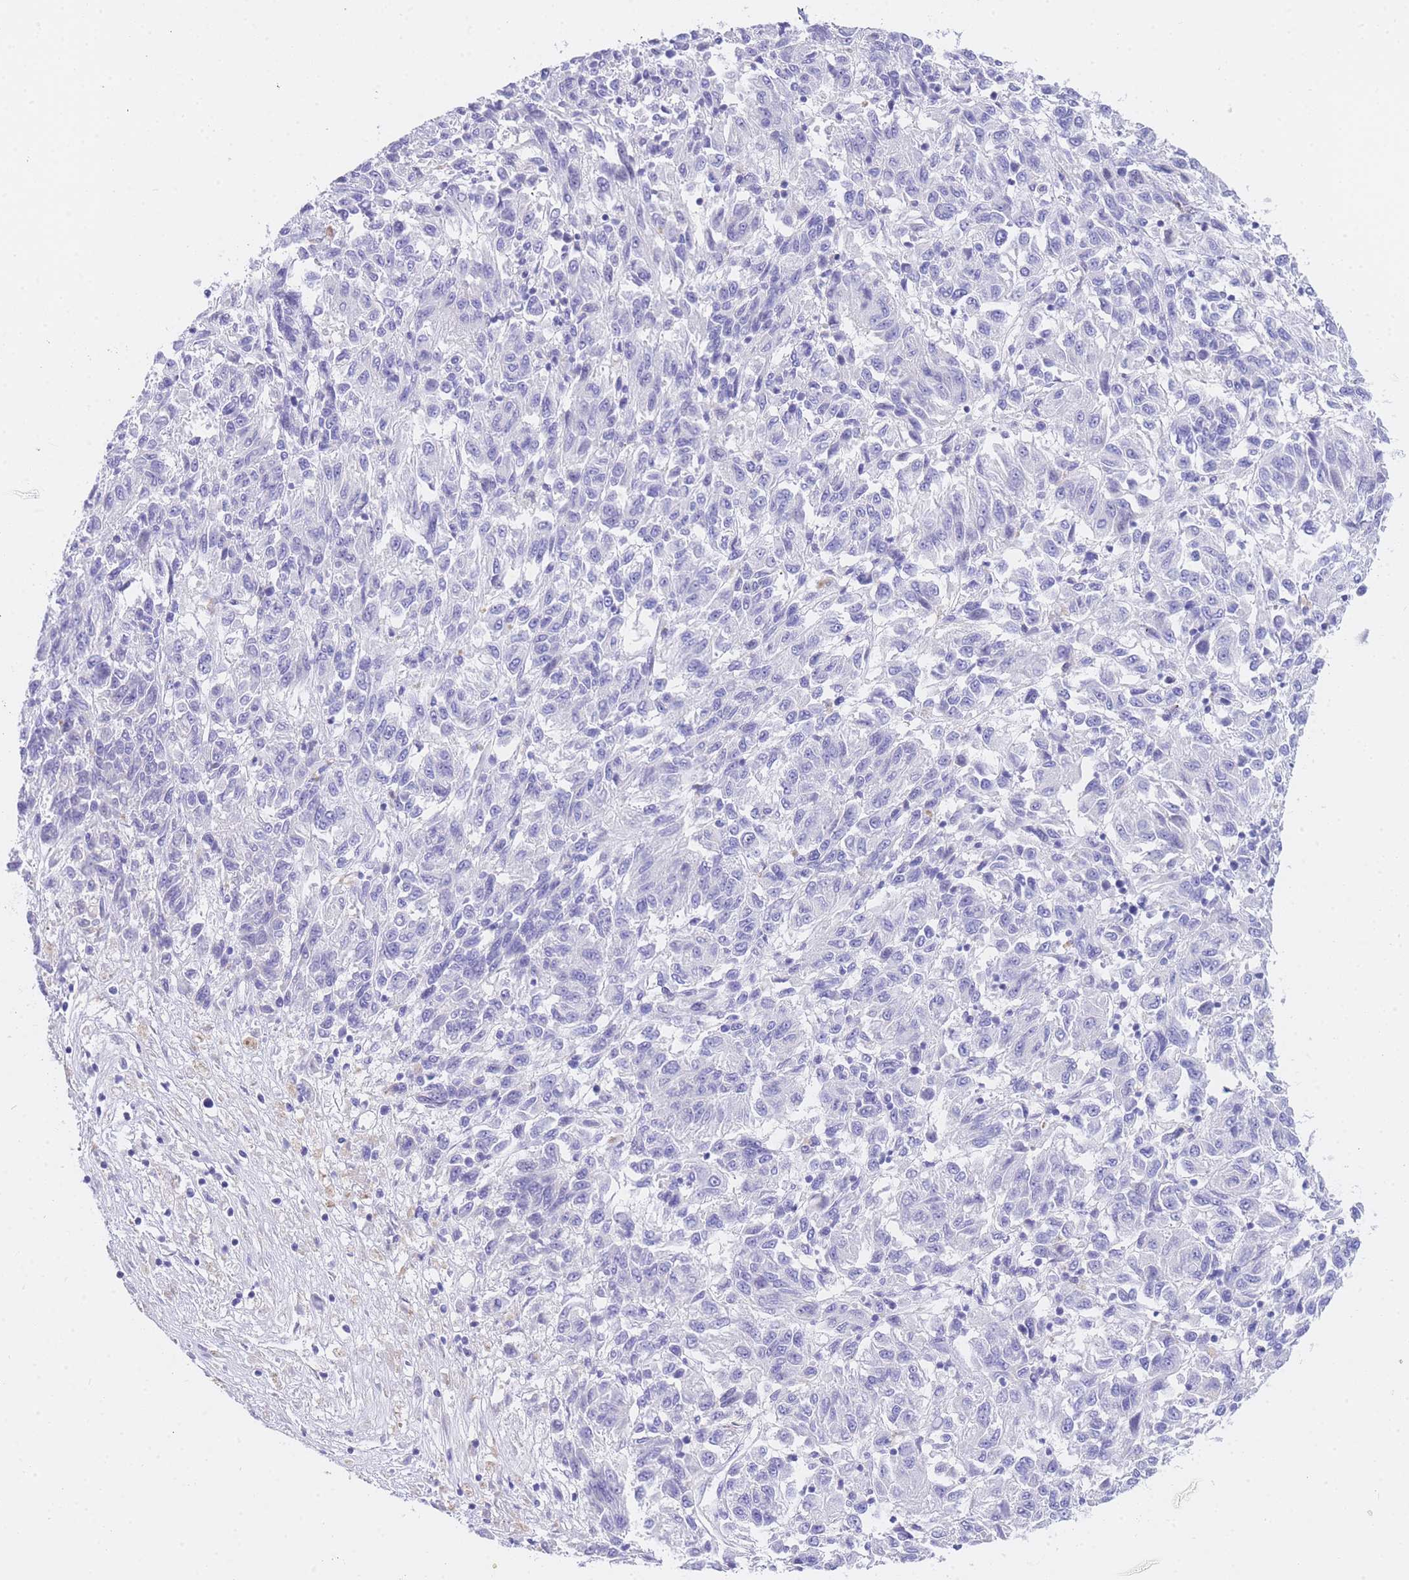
{"staining": {"intensity": "negative", "quantity": "none", "location": "none"}, "tissue": "melanoma", "cell_type": "Tumor cells", "image_type": "cancer", "snomed": [{"axis": "morphology", "description": "Malignant melanoma, Metastatic site"}, {"axis": "topography", "description": "Lung"}], "caption": "High magnification brightfield microscopy of malignant melanoma (metastatic site) stained with DAB (brown) and counterstained with hematoxylin (blue): tumor cells show no significant expression.", "gene": "TIFAB", "patient": {"sex": "male", "age": 64}}